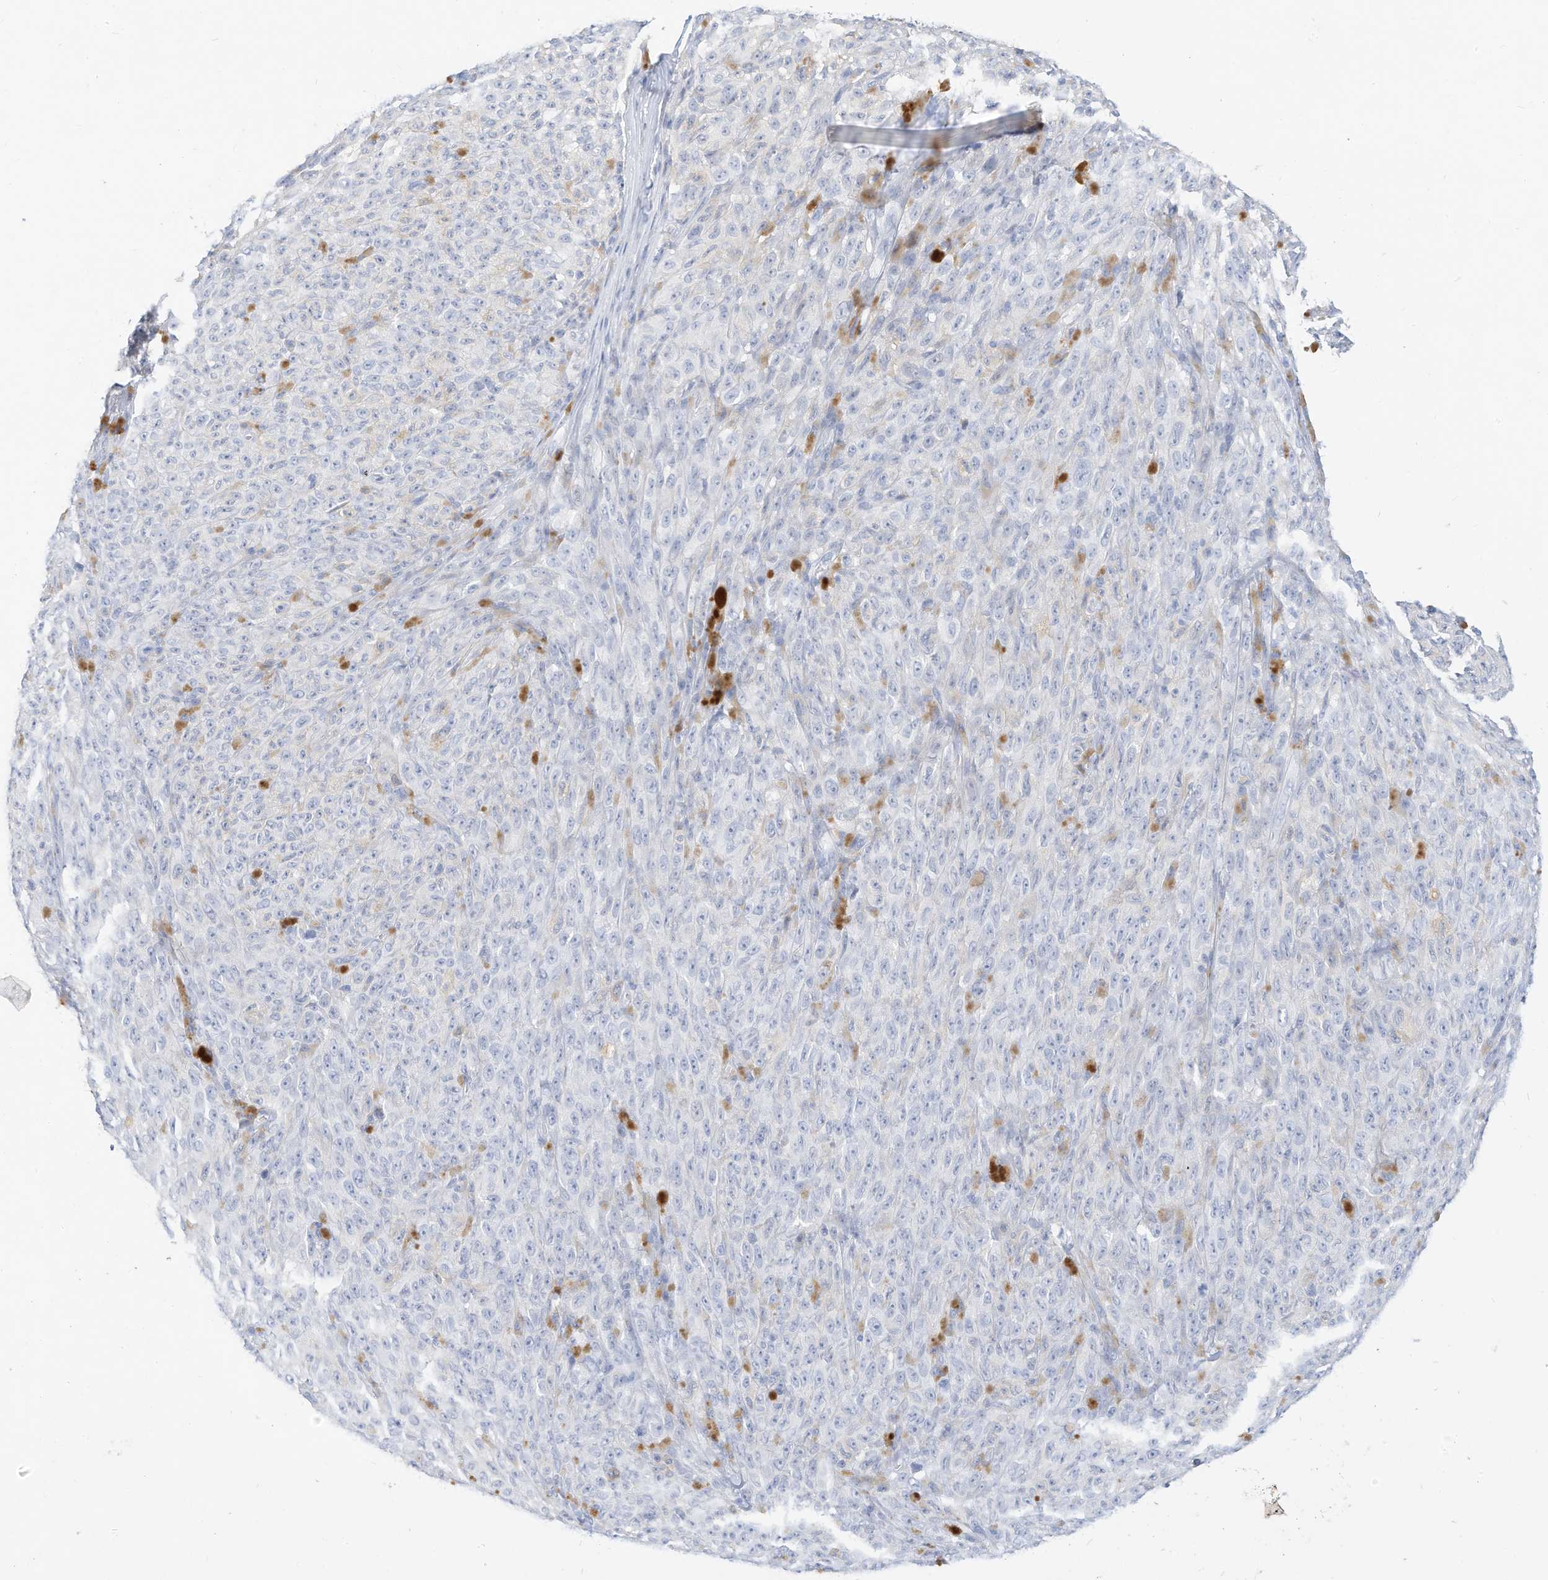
{"staining": {"intensity": "negative", "quantity": "none", "location": "none"}, "tissue": "melanoma", "cell_type": "Tumor cells", "image_type": "cancer", "snomed": [{"axis": "morphology", "description": "Malignant melanoma, NOS"}, {"axis": "topography", "description": "Skin"}], "caption": "A photomicrograph of malignant melanoma stained for a protein exhibits no brown staining in tumor cells.", "gene": "SPOCD1", "patient": {"sex": "female", "age": 82}}